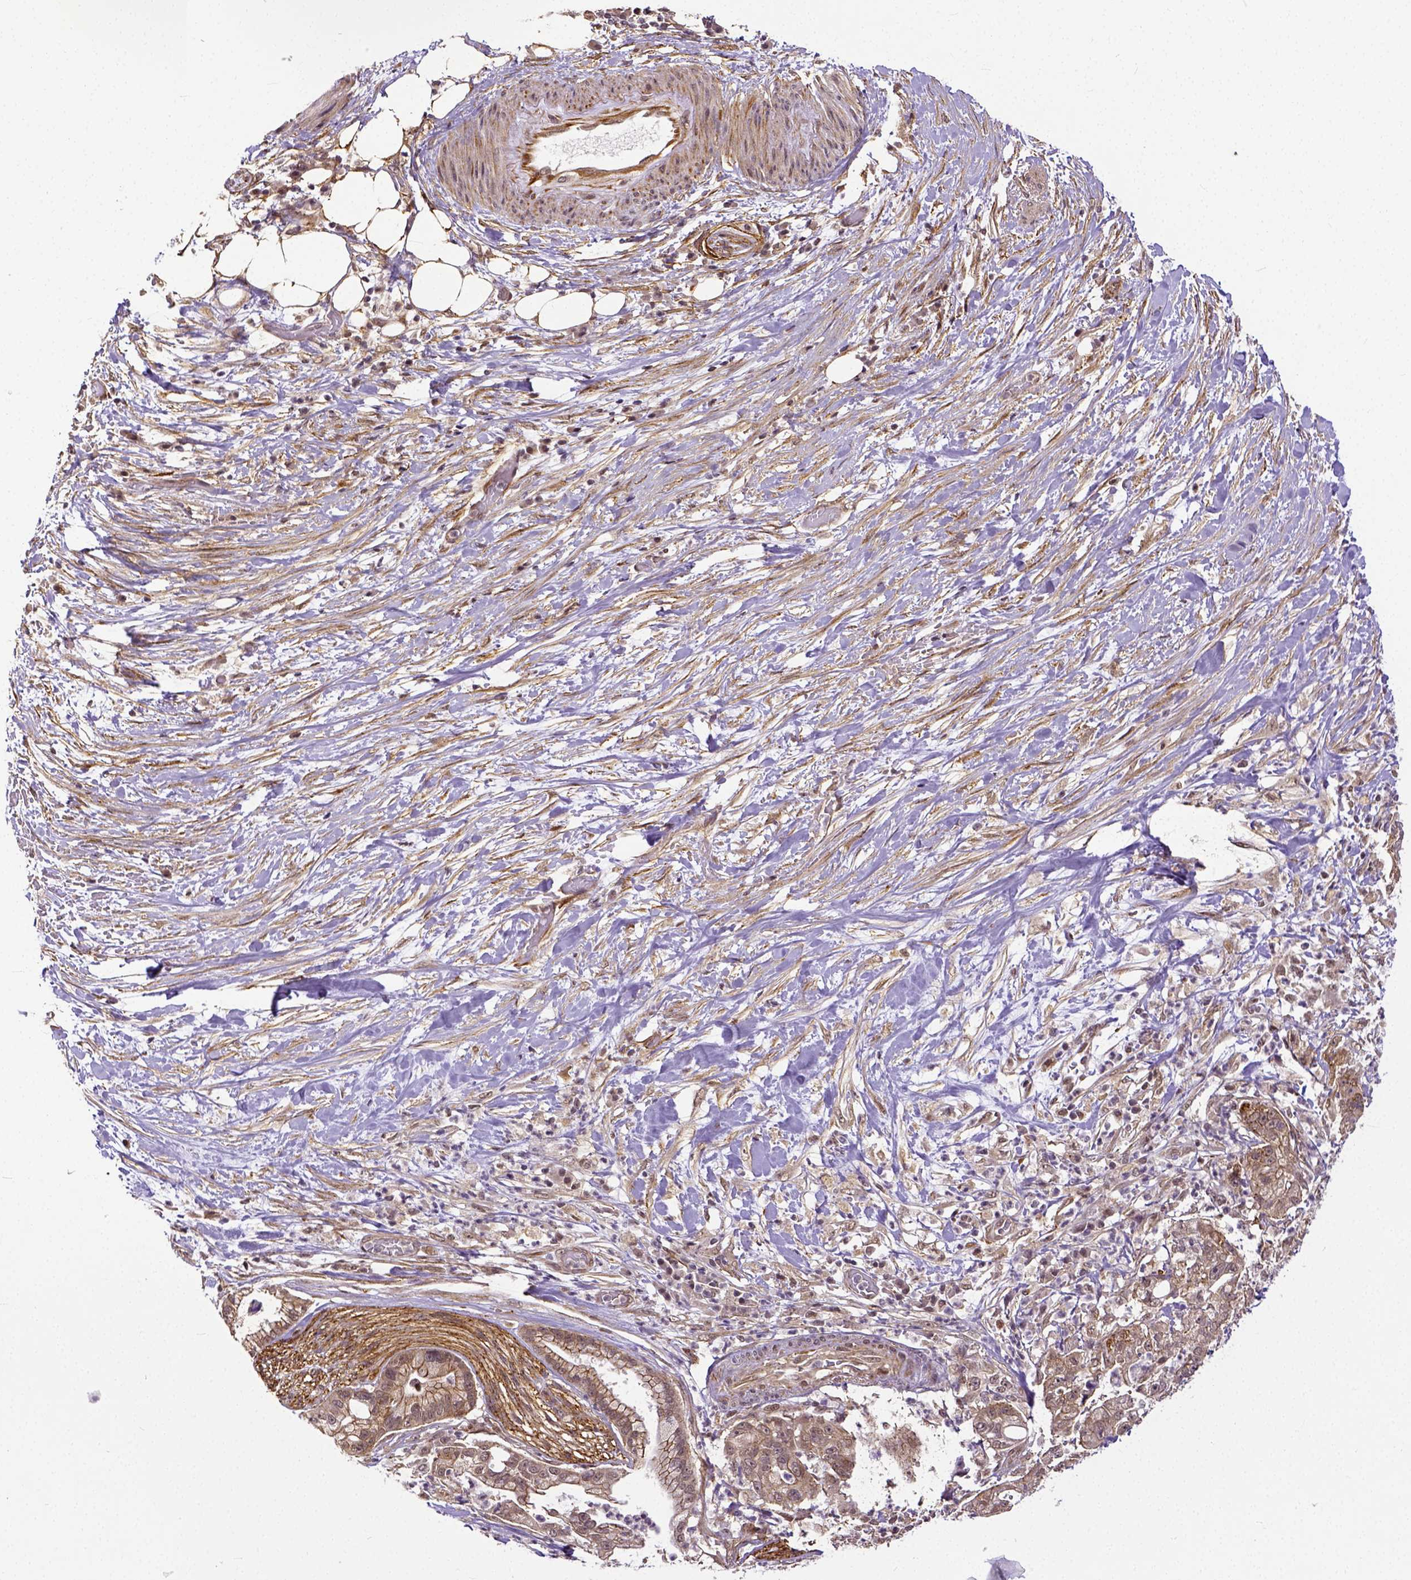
{"staining": {"intensity": "moderate", "quantity": "<25%", "location": "cytoplasmic/membranous"}, "tissue": "pancreatic cancer", "cell_type": "Tumor cells", "image_type": "cancer", "snomed": [{"axis": "morphology", "description": "Adenocarcinoma, NOS"}, {"axis": "topography", "description": "Pancreas"}], "caption": "Protein staining of pancreatic cancer (adenocarcinoma) tissue reveals moderate cytoplasmic/membranous staining in approximately <25% of tumor cells.", "gene": "DICER1", "patient": {"sex": "female", "age": 69}}